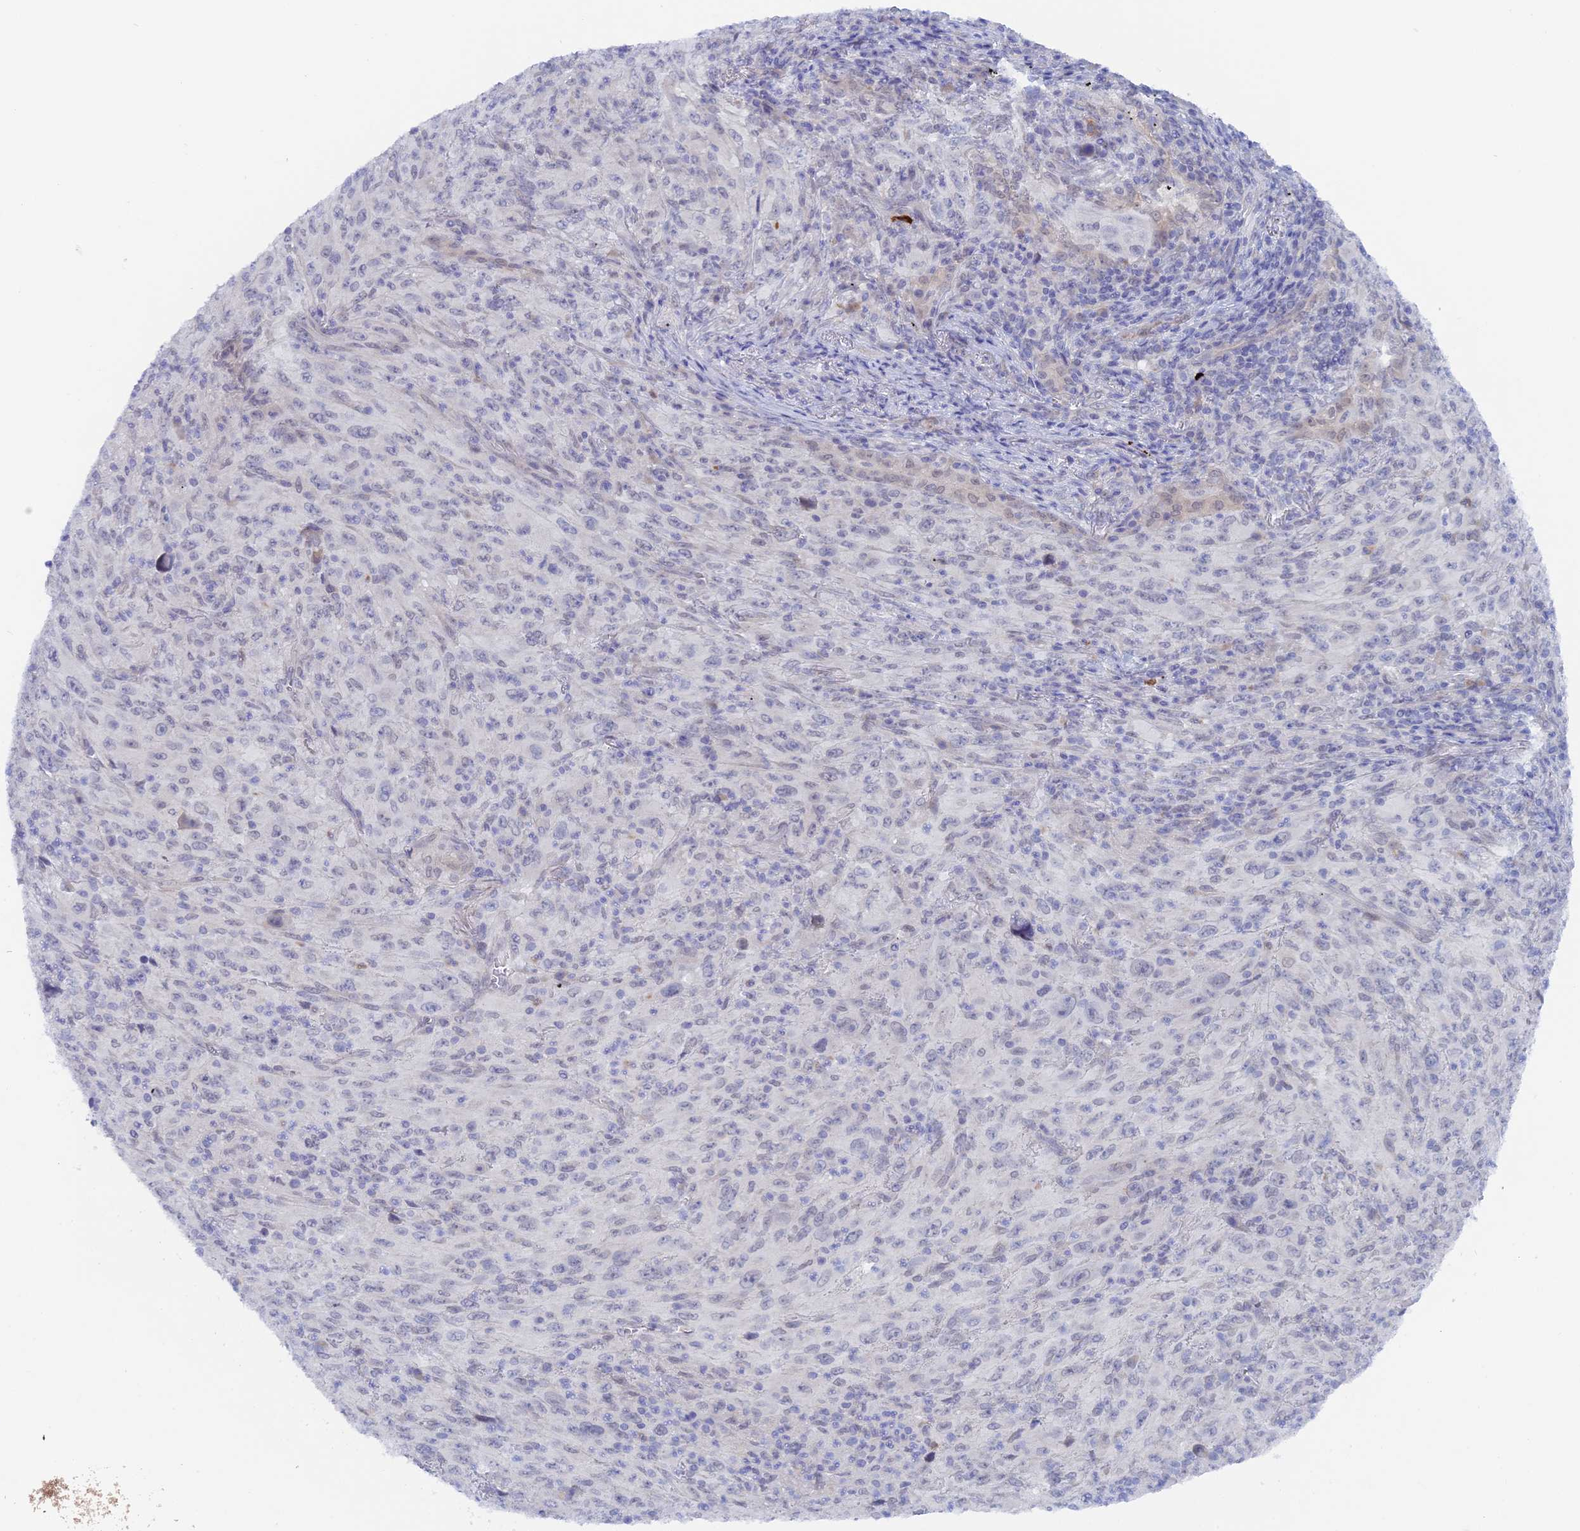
{"staining": {"intensity": "negative", "quantity": "none", "location": "none"}, "tissue": "melanoma", "cell_type": "Tumor cells", "image_type": "cancer", "snomed": [{"axis": "morphology", "description": "Malignant melanoma, Metastatic site"}, {"axis": "topography", "description": "Skin"}], "caption": "The micrograph demonstrates no significant expression in tumor cells of melanoma.", "gene": "DACT3", "patient": {"sex": "female", "age": 56}}